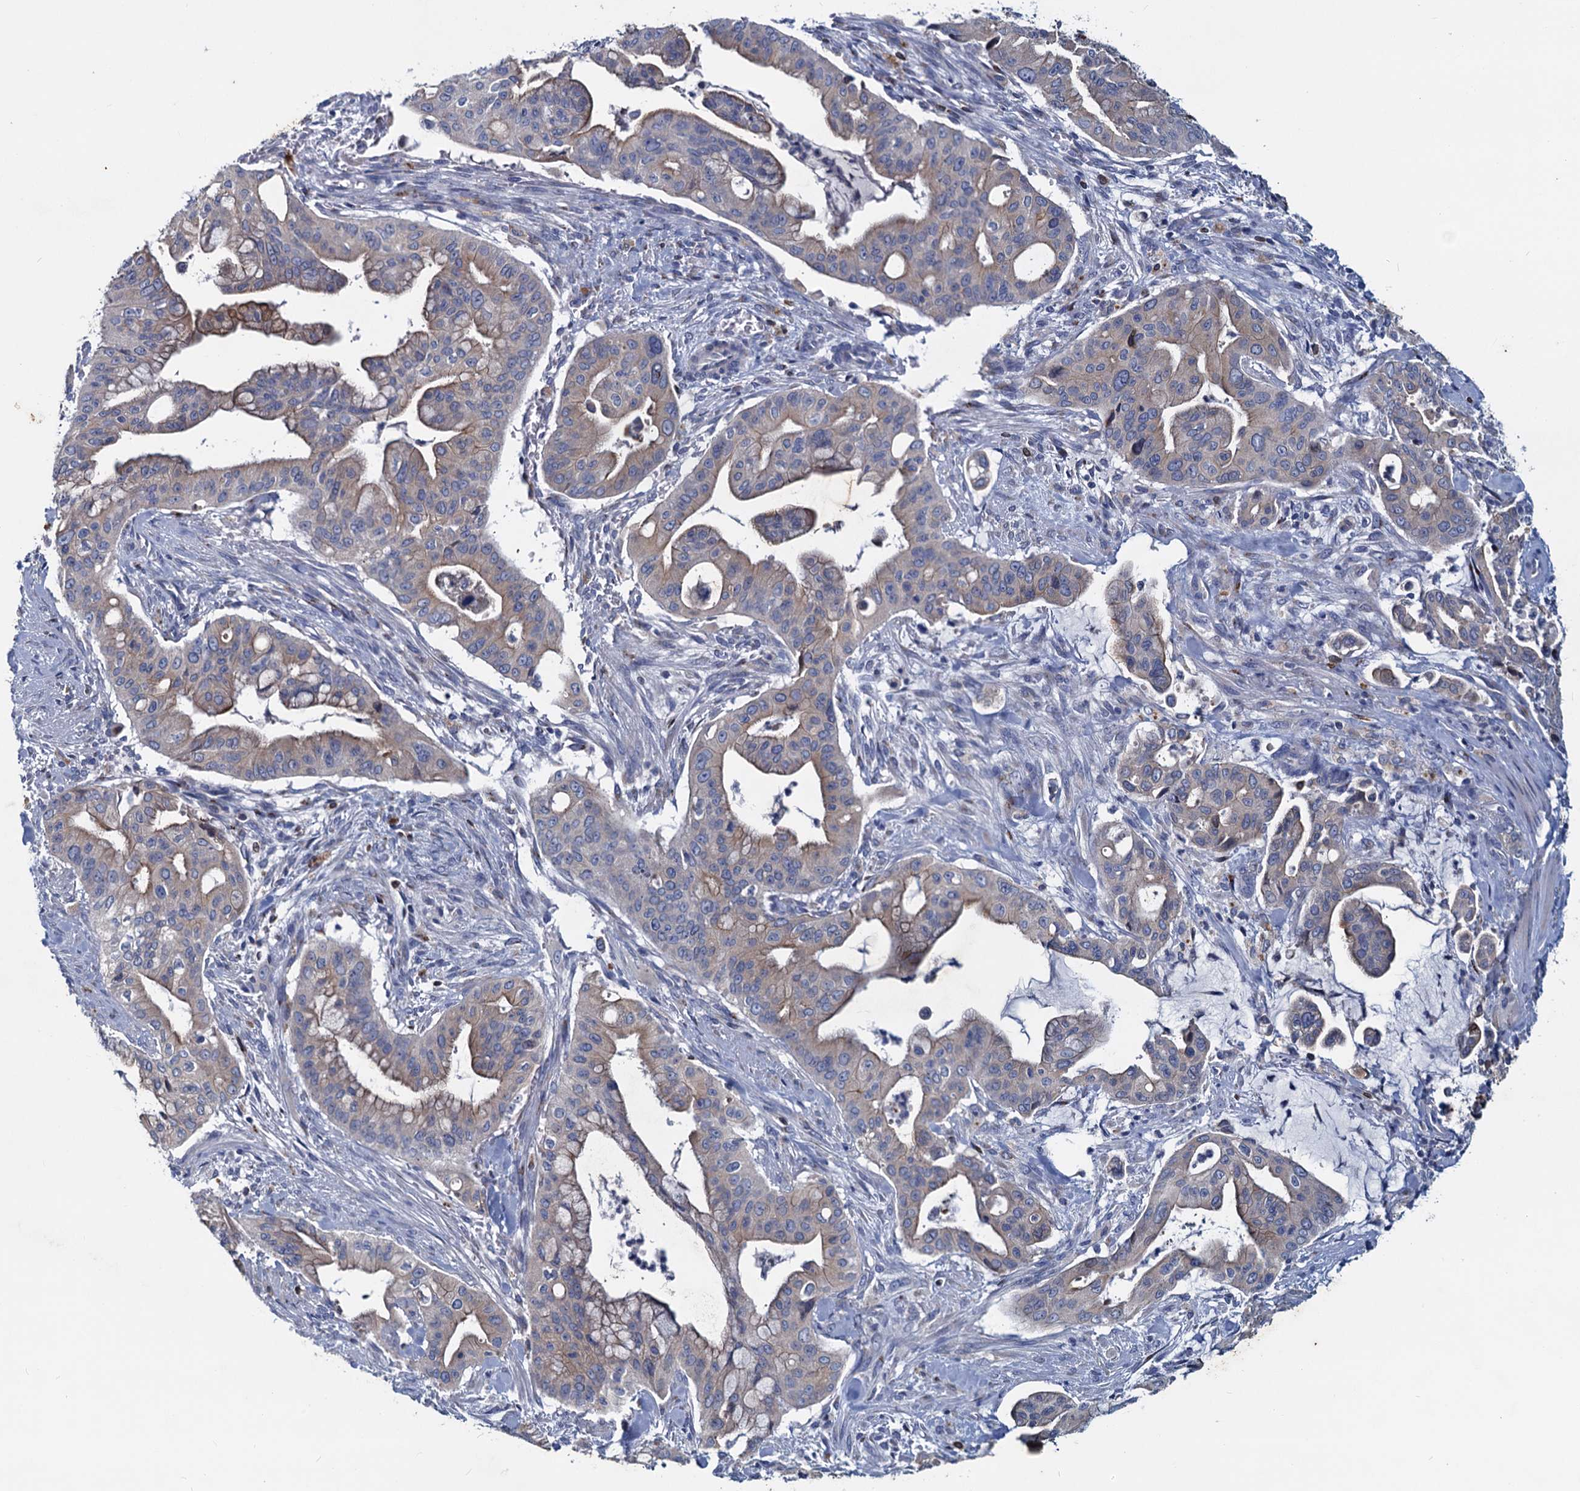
{"staining": {"intensity": "weak", "quantity": "25%-75%", "location": "cytoplasmic/membranous"}, "tissue": "pancreatic cancer", "cell_type": "Tumor cells", "image_type": "cancer", "snomed": [{"axis": "morphology", "description": "Adenocarcinoma, NOS"}, {"axis": "topography", "description": "Pancreas"}], "caption": "A histopathology image of human pancreatic cancer stained for a protein reveals weak cytoplasmic/membranous brown staining in tumor cells.", "gene": "TMX2", "patient": {"sex": "male", "age": 46}}